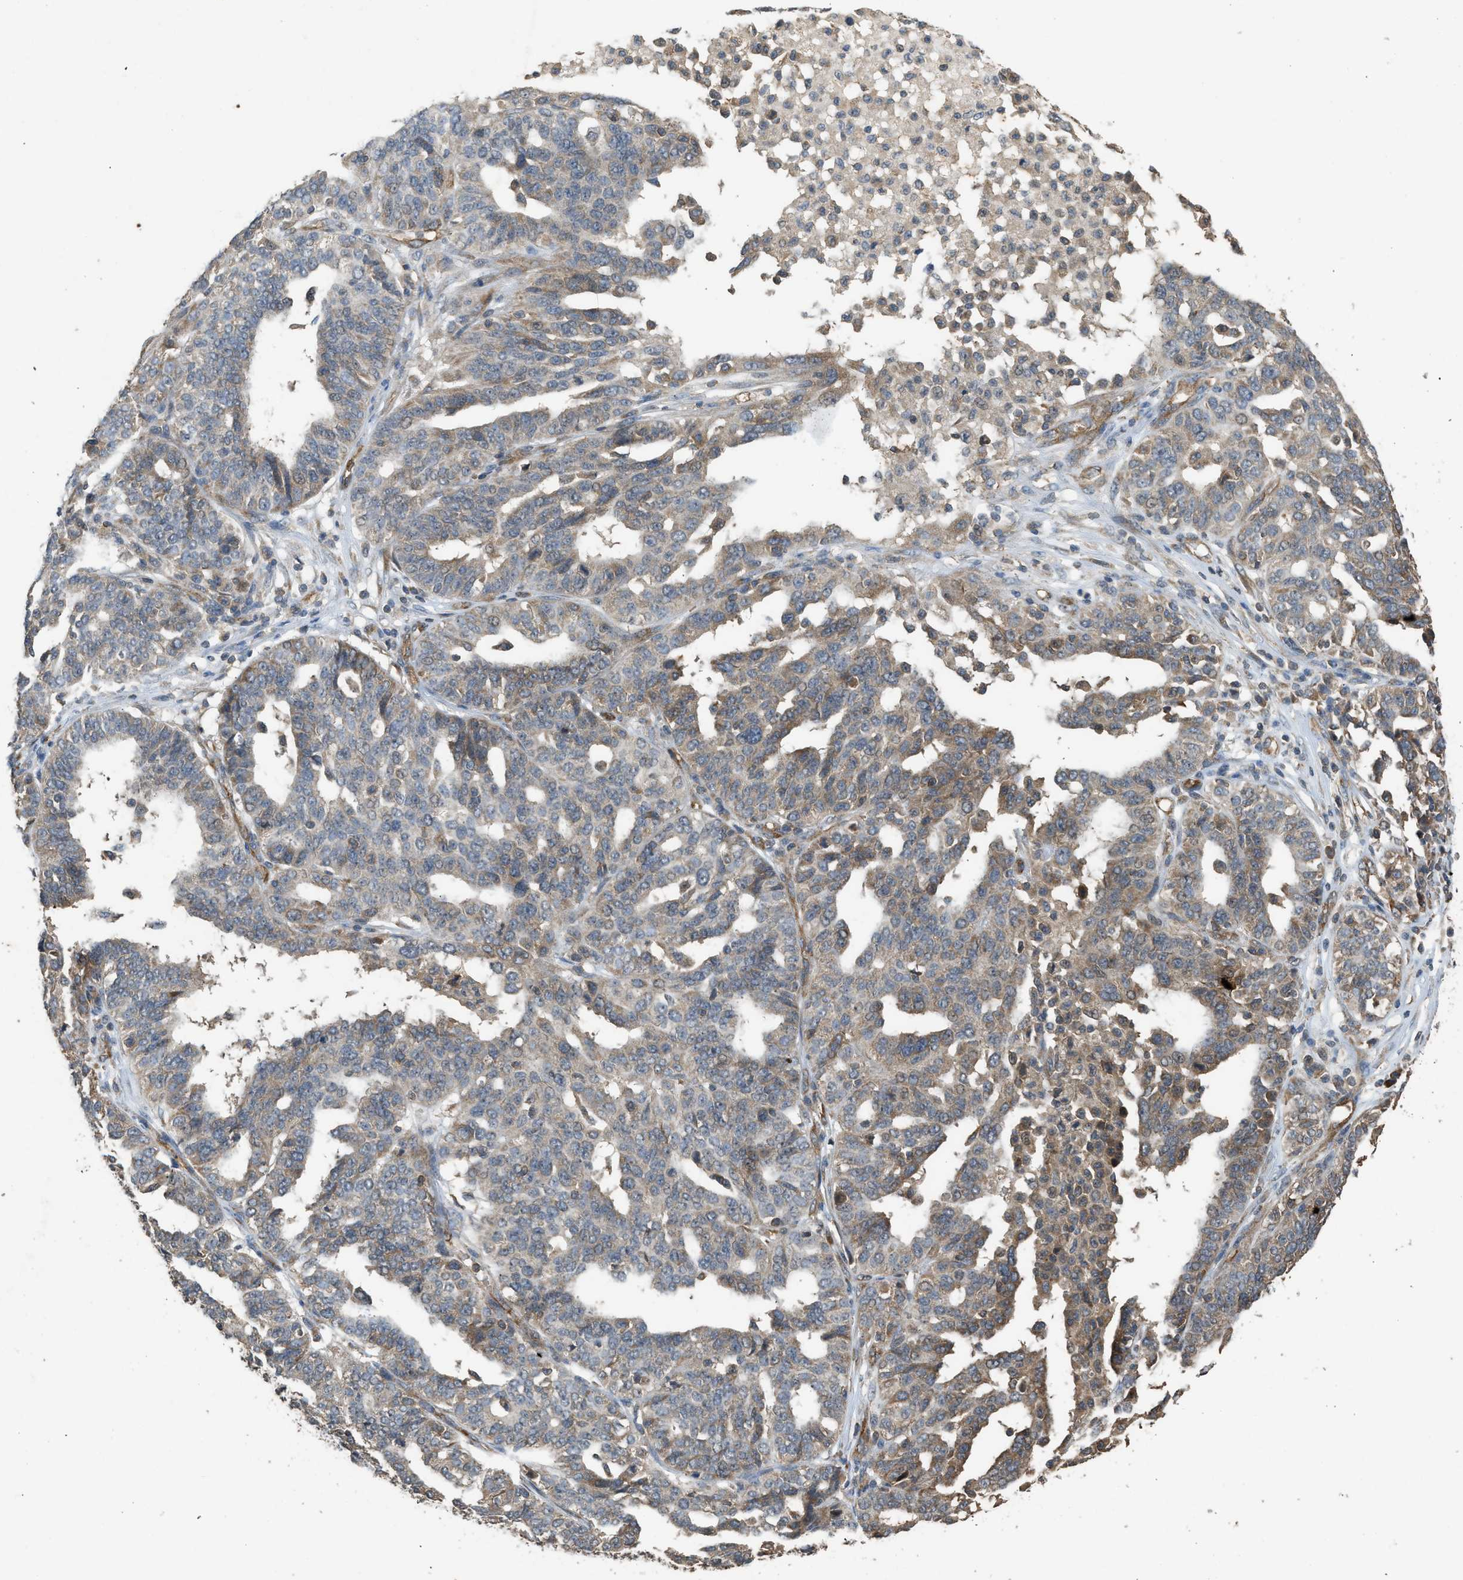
{"staining": {"intensity": "weak", "quantity": "25%-75%", "location": "cytoplasmic/membranous"}, "tissue": "ovarian cancer", "cell_type": "Tumor cells", "image_type": "cancer", "snomed": [{"axis": "morphology", "description": "Cystadenocarcinoma, serous, NOS"}, {"axis": "topography", "description": "Ovary"}], "caption": "Human ovarian serous cystadenocarcinoma stained with a brown dye reveals weak cytoplasmic/membranous positive staining in approximately 25%-75% of tumor cells.", "gene": "HIP1R", "patient": {"sex": "female", "age": 59}}